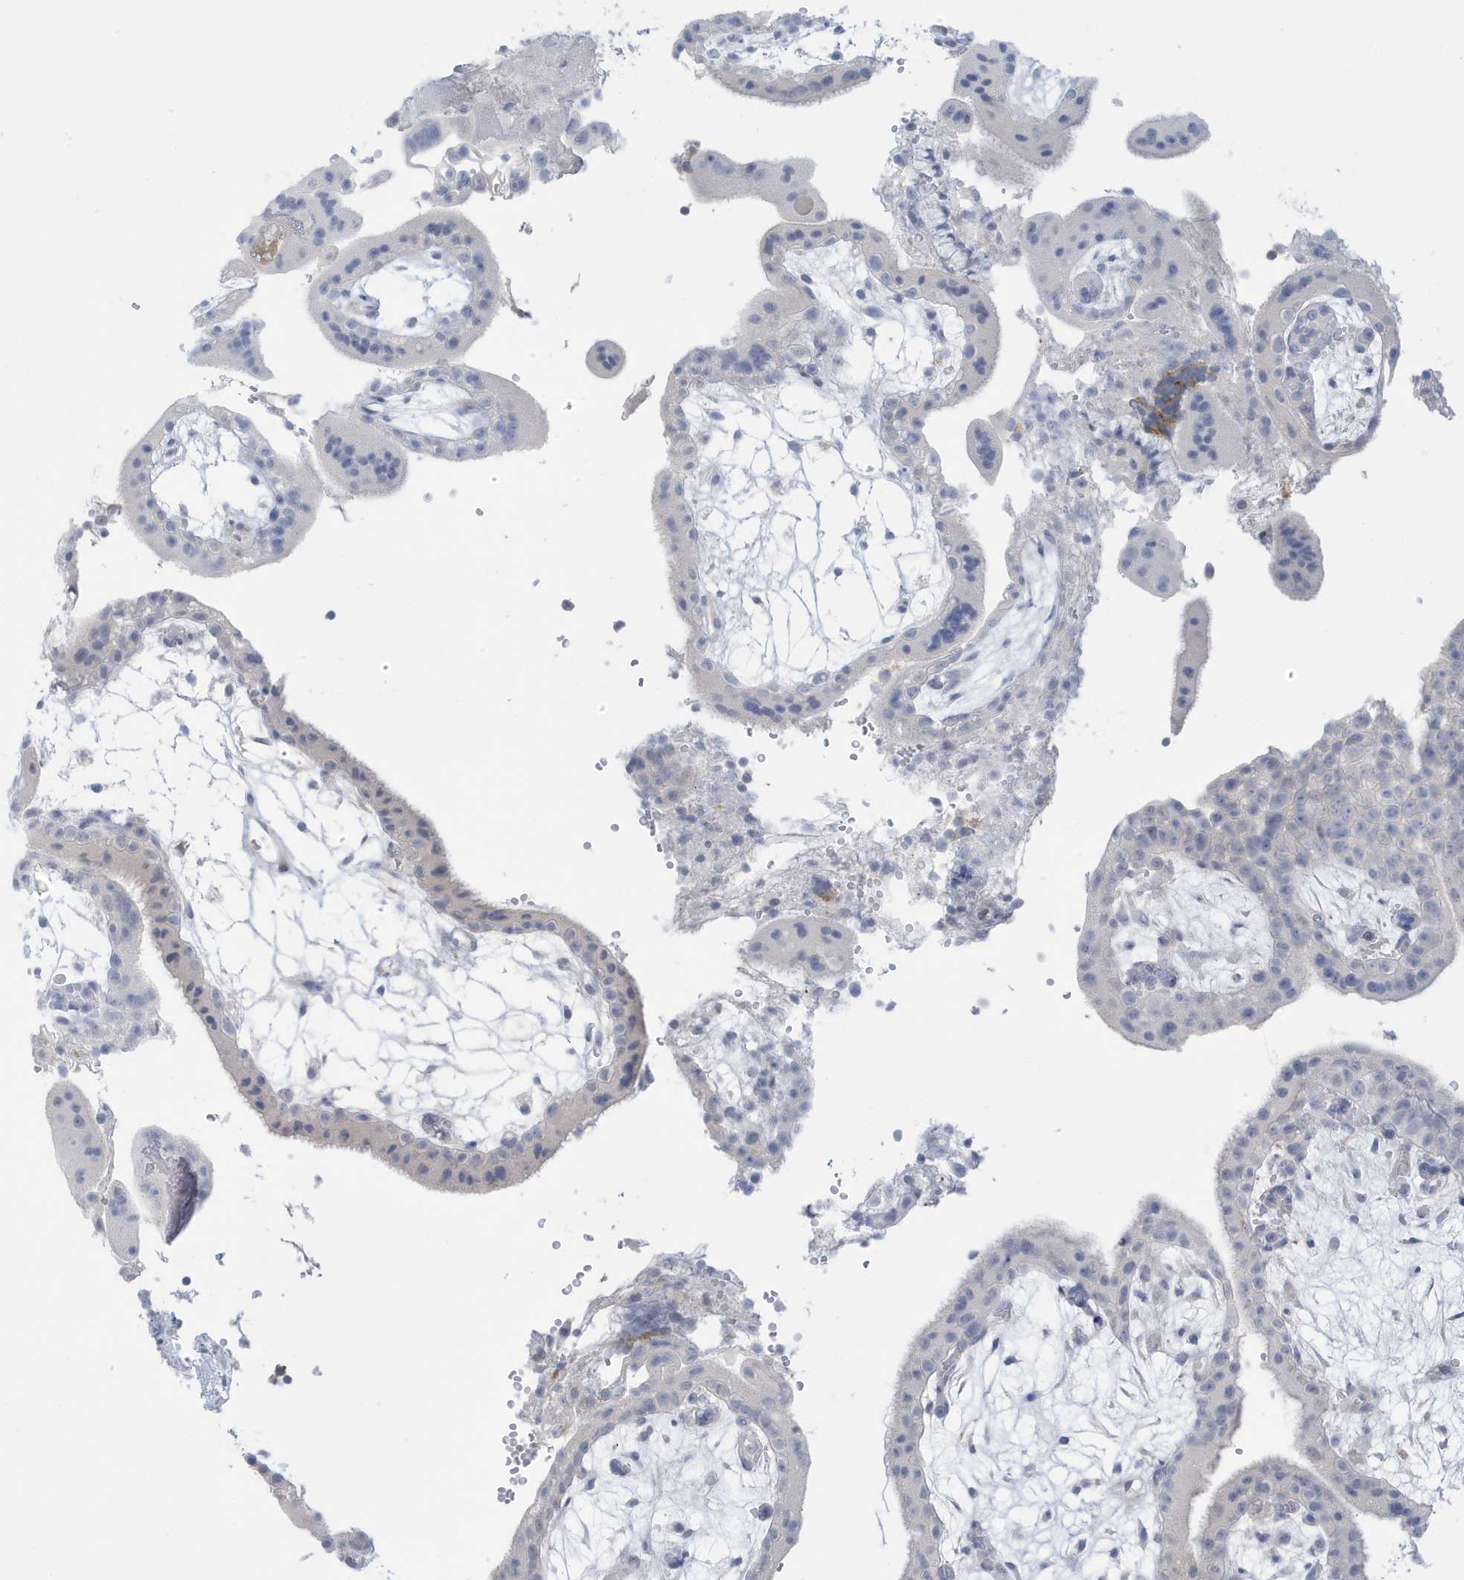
{"staining": {"intensity": "negative", "quantity": "none", "location": "none"}, "tissue": "placenta", "cell_type": "Trophoblastic cells", "image_type": "normal", "snomed": [{"axis": "morphology", "description": "Normal tissue, NOS"}, {"axis": "topography", "description": "Placenta"}], "caption": "High magnification brightfield microscopy of normal placenta stained with DAB (brown) and counterstained with hematoxylin (blue): trophoblastic cells show no significant expression.", "gene": "PERM1", "patient": {"sex": "female", "age": 18}}